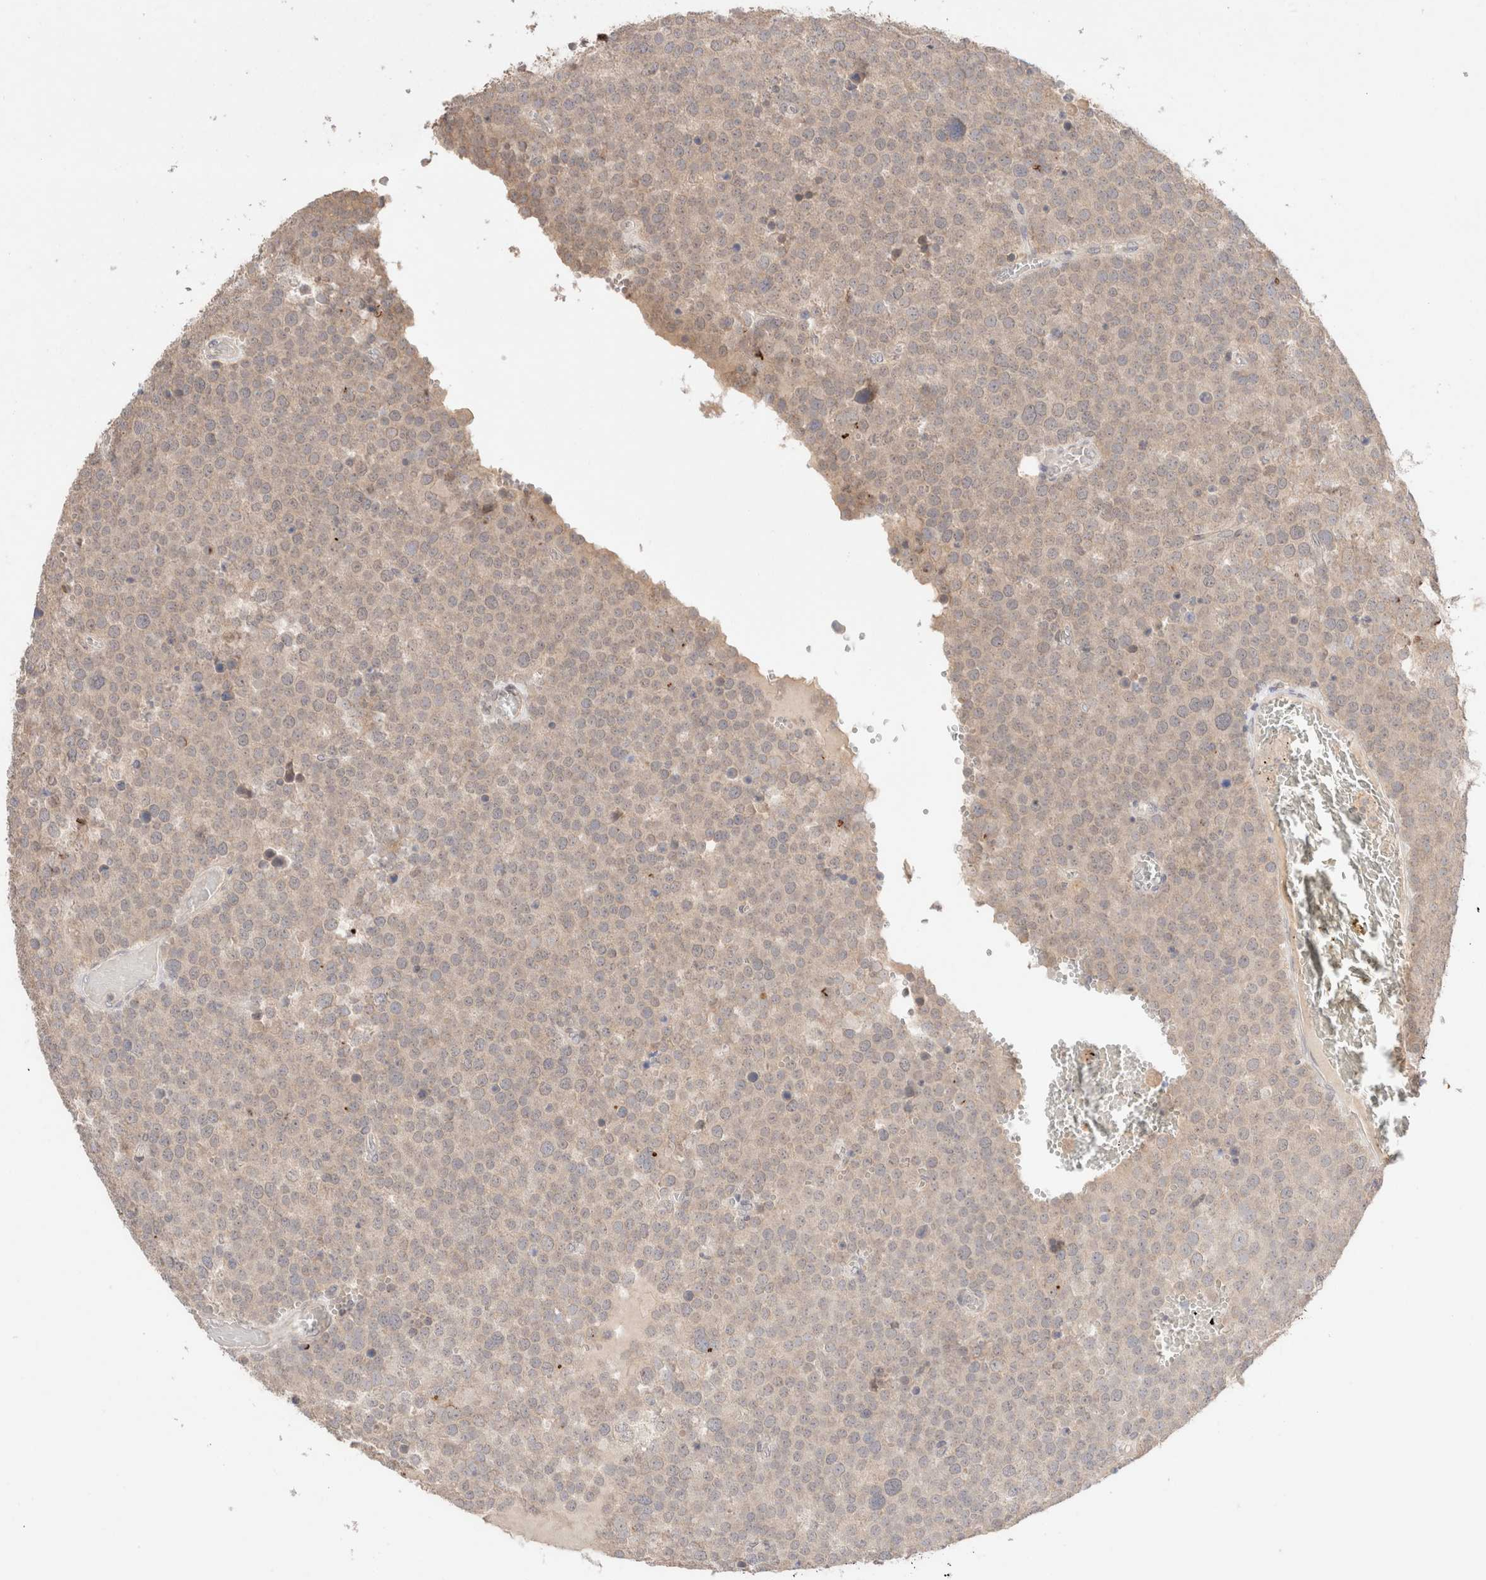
{"staining": {"intensity": "weak", "quantity": ">75%", "location": "cytoplasmic/membranous"}, "tissue": "testis cancer", "cell_type": "Tumor cells", "image_type": "cancer", "snomed": [{"axis": "morphology", "description": "Seminoma, NOS"}, {"axis": "topography", "description": "Testis"}], "caption": "An image showing weak cytoplasmic/membranous staining in approximately >75% of tumor cells in seminoma (testis), as visualized by brown immunohistochemical staining.", "gene": "TRIM41", "patient": {"sex": "male", "age": 71}}